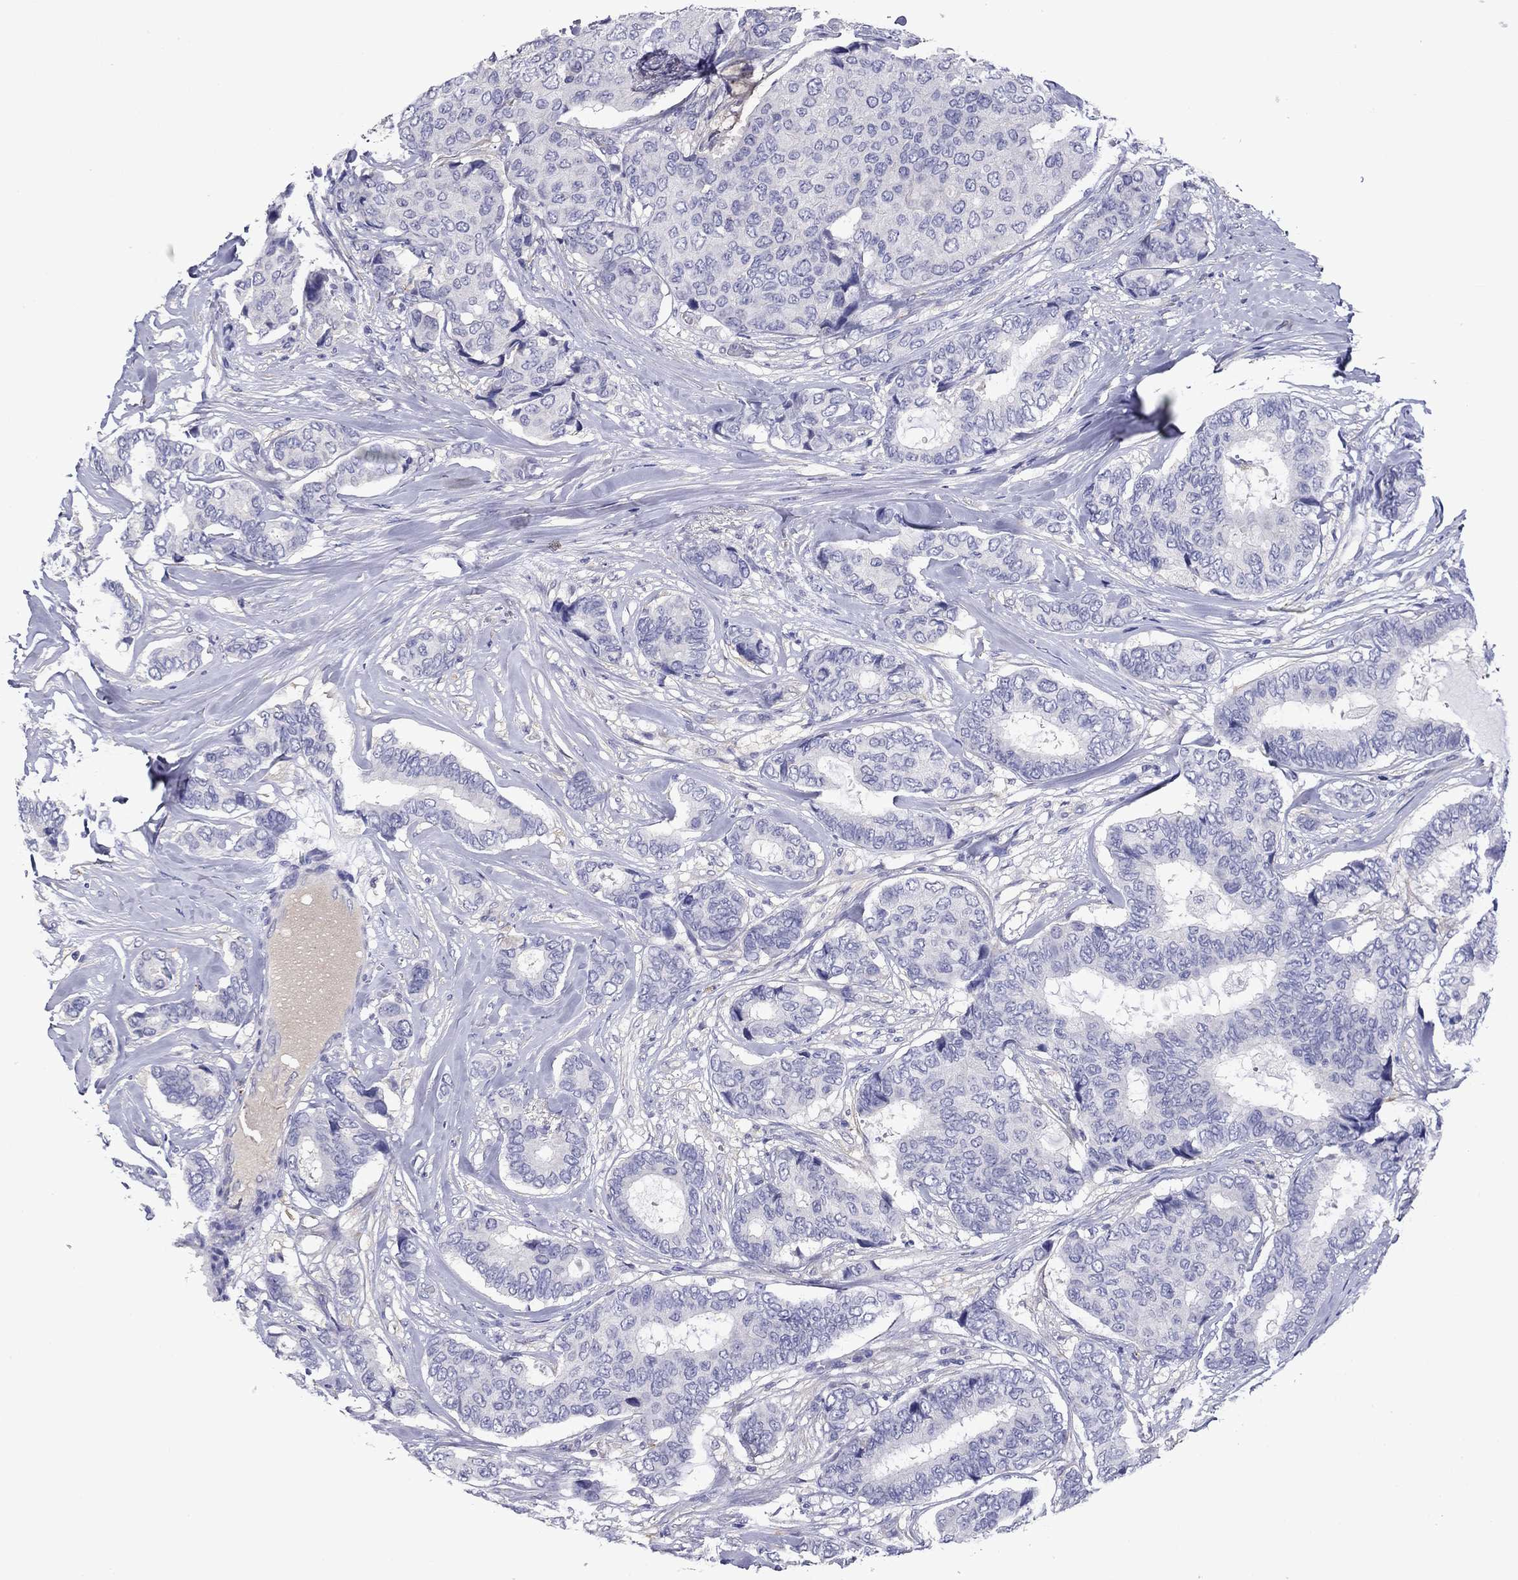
{"staining": {"intensity": "negative", "quantity": "none", "location": "none"}, "tissue": "breast cancer", "cell_type": "Tumor cells", "image_type": "cancer", "snomed": [{"axis": "morphology", "description": "Duct carcinoma"}, {"axis": "topography", "description": "Breast"}], "caption": "This is an immunohistochemistry (IHC) histopathology image of breast cancer. There is no positivity in tumor cells.", "gene": "CNDP1", "patient": {"sex": "female", "age": 75}}